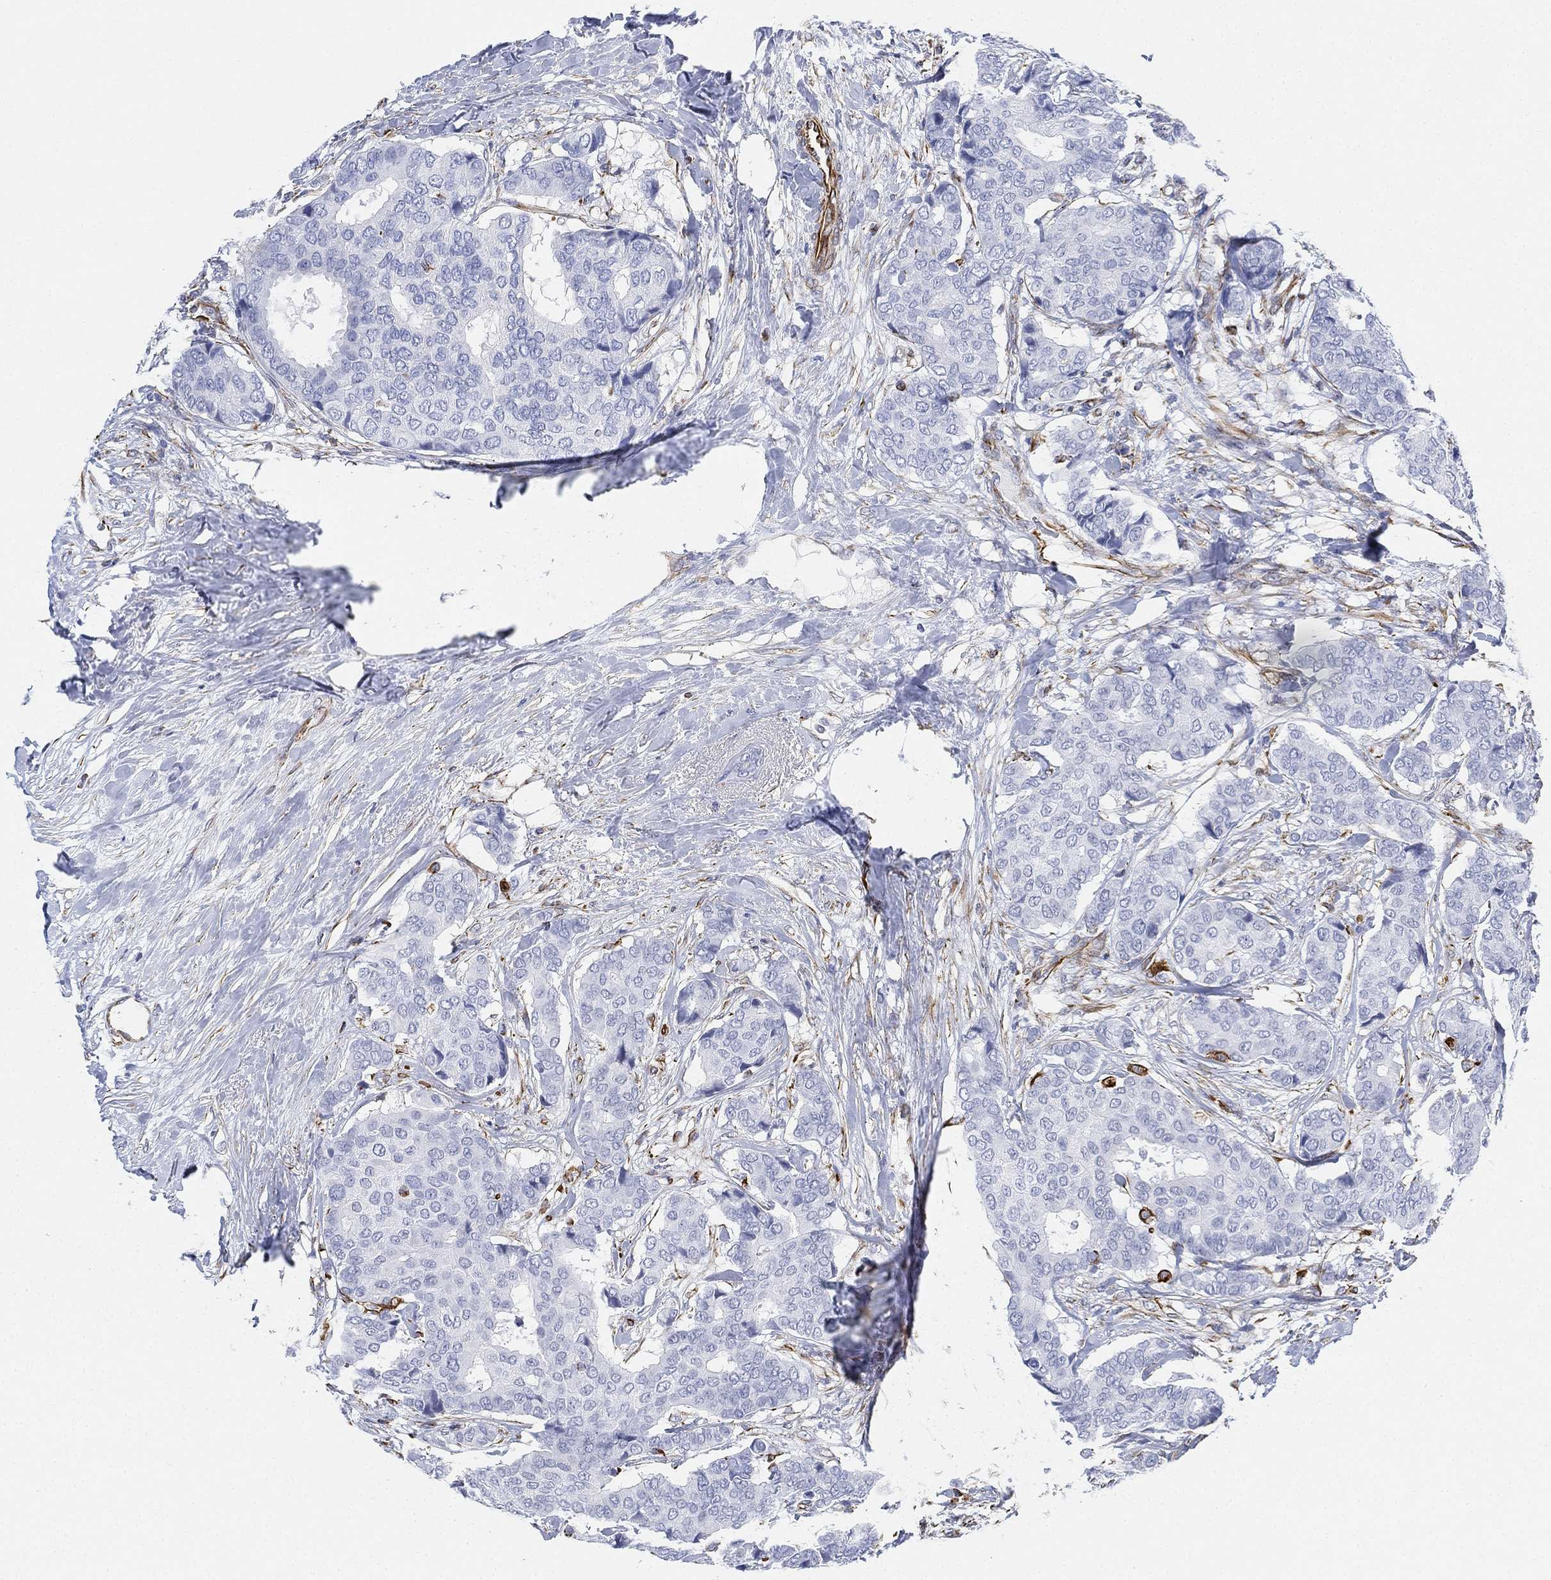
{"staining": {"intensity": "negative", "quantity": "none", "location": "none"}, "tissue": "breast cancer", "cell_type": "Tumor cells", "image_type": "cancer", "snomed": [{"axis": "morphology", "description": "Duct carcinoma"}, {"axis": "topography", "description": "Breast"}], "caption": "This is an IHC micrograph of human breast cancer. There is no positivity in tumor cells.", "gene": "PSKH2", "patient": {"sex": "female", "age": 75}}